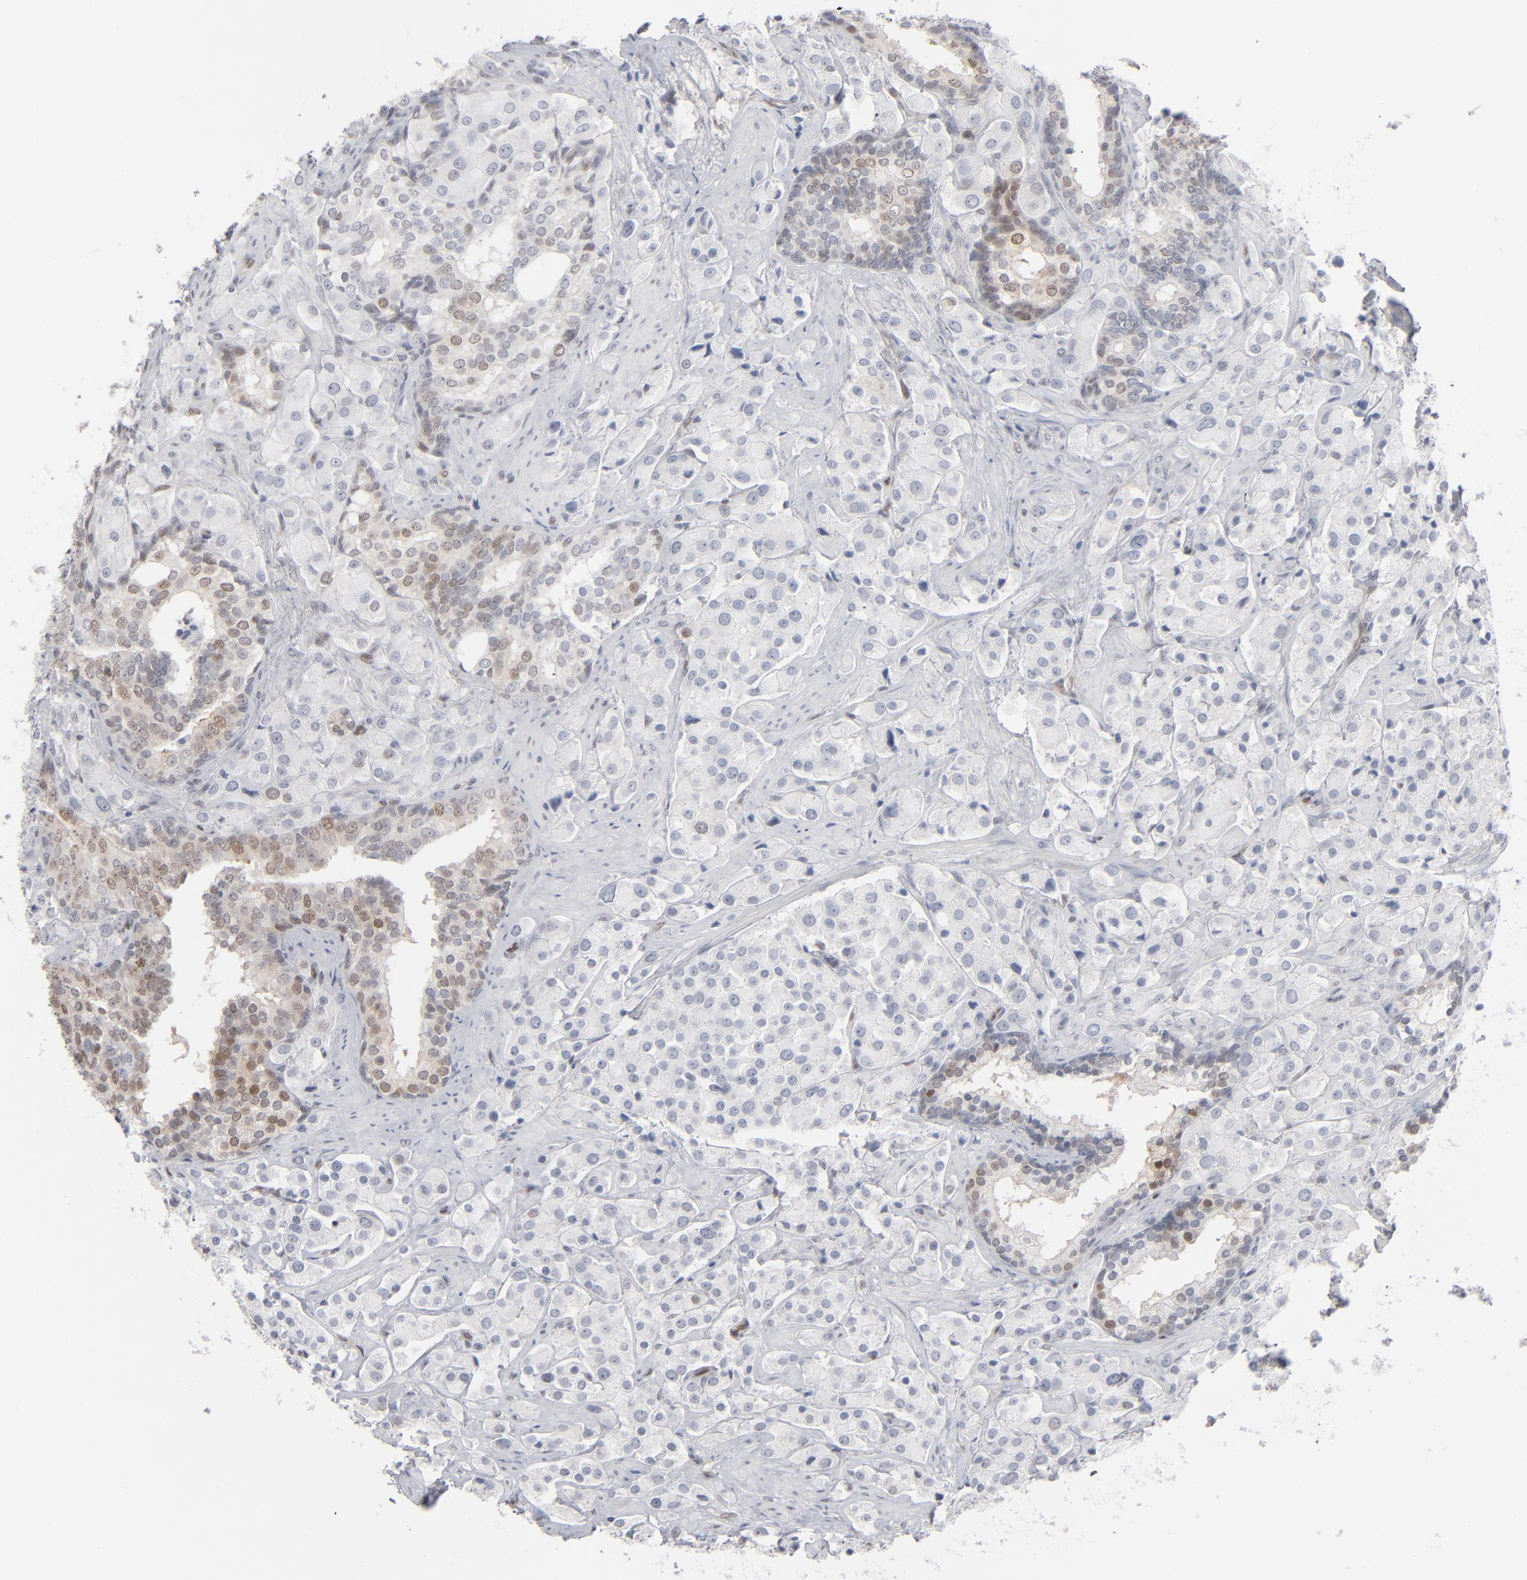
{"staining": {"intensity": "weak", "quantity": "<25%", "location": "nuclear"}, "tissue": "prostate cancer", "cell_type": "Tumor cells", "image_type": "cancer", "snomed": [{"axis": "morphology", "description": "Adenocarcinoma, Medium grade"}, {"axis": "topography", "description": "Prostate"}], "caption": "Immunohistochemistry micrograph of prostate cancer stained for a protein (brown), which exhibits no expression in tumor cells. (DAB immunohistochemistry with hematoxylin counter stain).", "gene": "IRF9", "patient": {"sex": "male", "age": 70}}